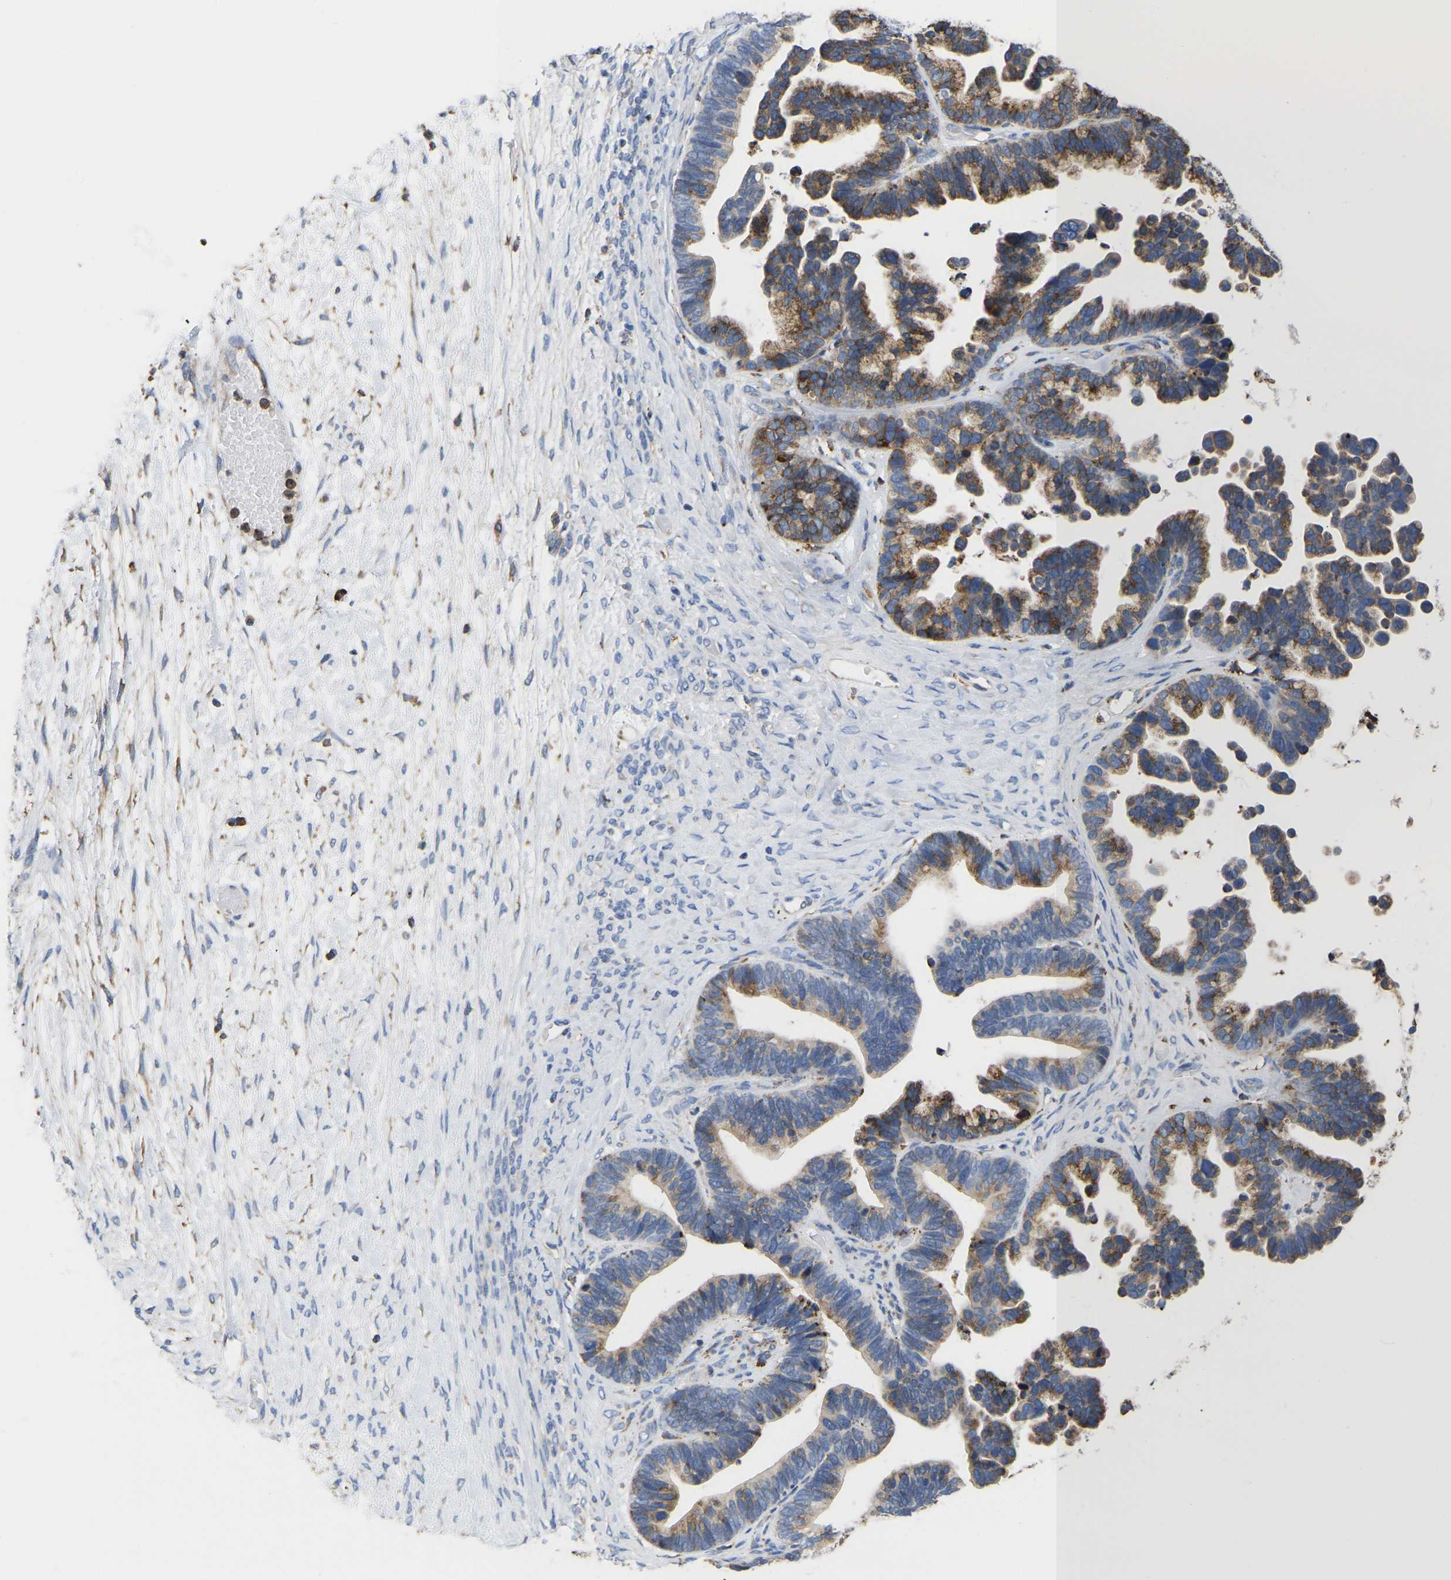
{"staining": {"intensity": "moderate", "quantity": ">75%", "location": "cytoplasmic/membranous"}, "tissue": "ovarian cancer", "cell_type": "Tumor cells", "image_type": "cancer", "snomed": [{"axis": "morphology", "description": "Cystadenocarcinoma, serous, NOS"}, {"axis": "topography", "description": "Ovary"}], "caption": "Immunohistochemistry (IHC) image of neoplastic tissue: serous cystadenocarcinoma (ovarian) stained using immunohistochemistry demonstrates medium levels of moderate protein expression localized specifically in the cytoplasmic/membranous of tumor cells, appearing as a cytoplasmic/membranous brown color.", "gene": "P4HB", "patient": {"sex": "female", "age": 56}}